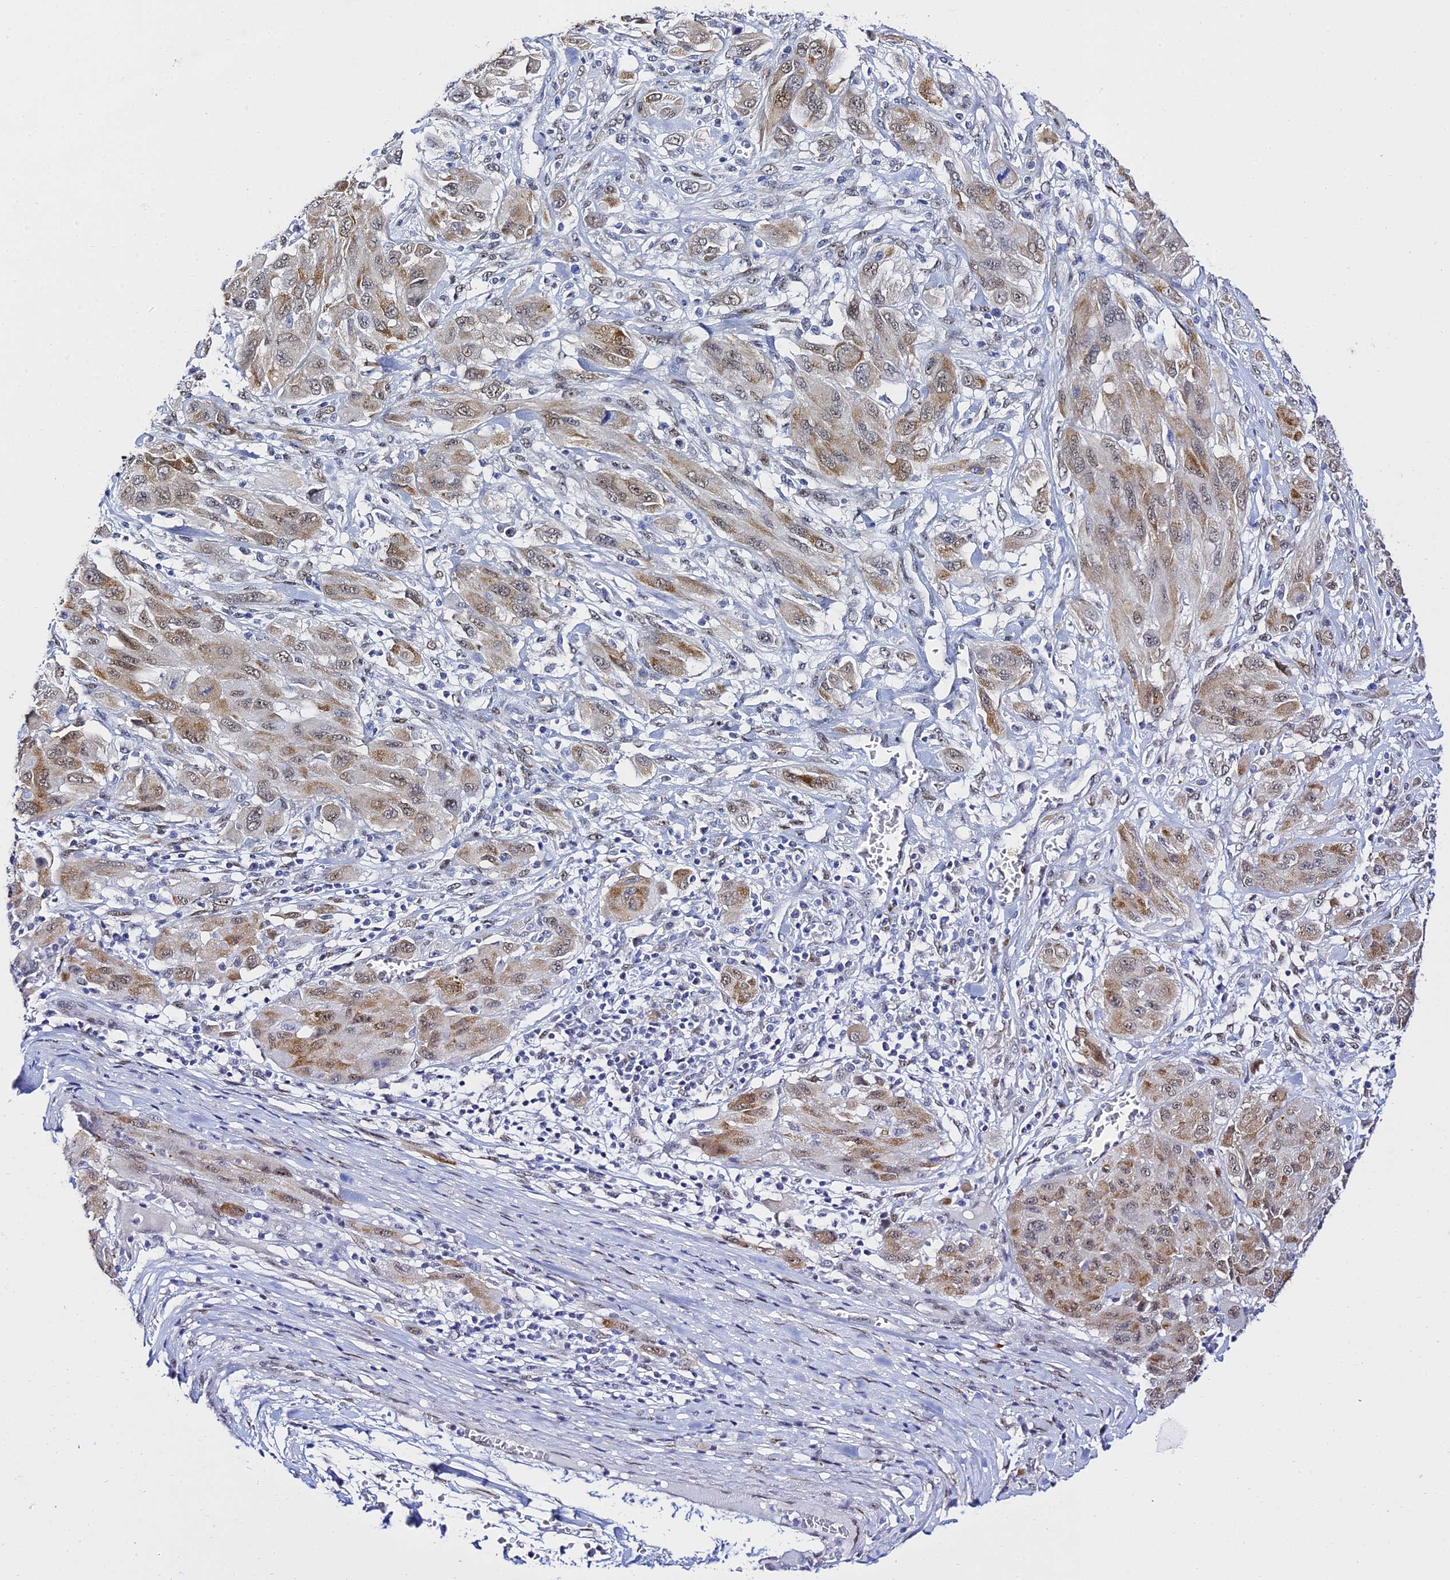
{"staining": {"intensity": "moderate", "quantity": ">75%", "location": "cytoplasmic/membranous,nuclear"}, "tissue": "melanoma", "cell_type": "Tumor cells", "image_type": "cancer", "snomed": [{"axis": "morphology", "description": "Malignant melanoma, NOS"}, {"axis": "topography", "description": "Skin"}], "caption": "This is an image of immunohistochemistry (IHC) staining of malignant melanoma, which shows moderate staining in the cytoplasmic/membranous and nuclear of tumor cells.", "gene": "POFUT2", "patient": {"sex": "female", "age": 91}}